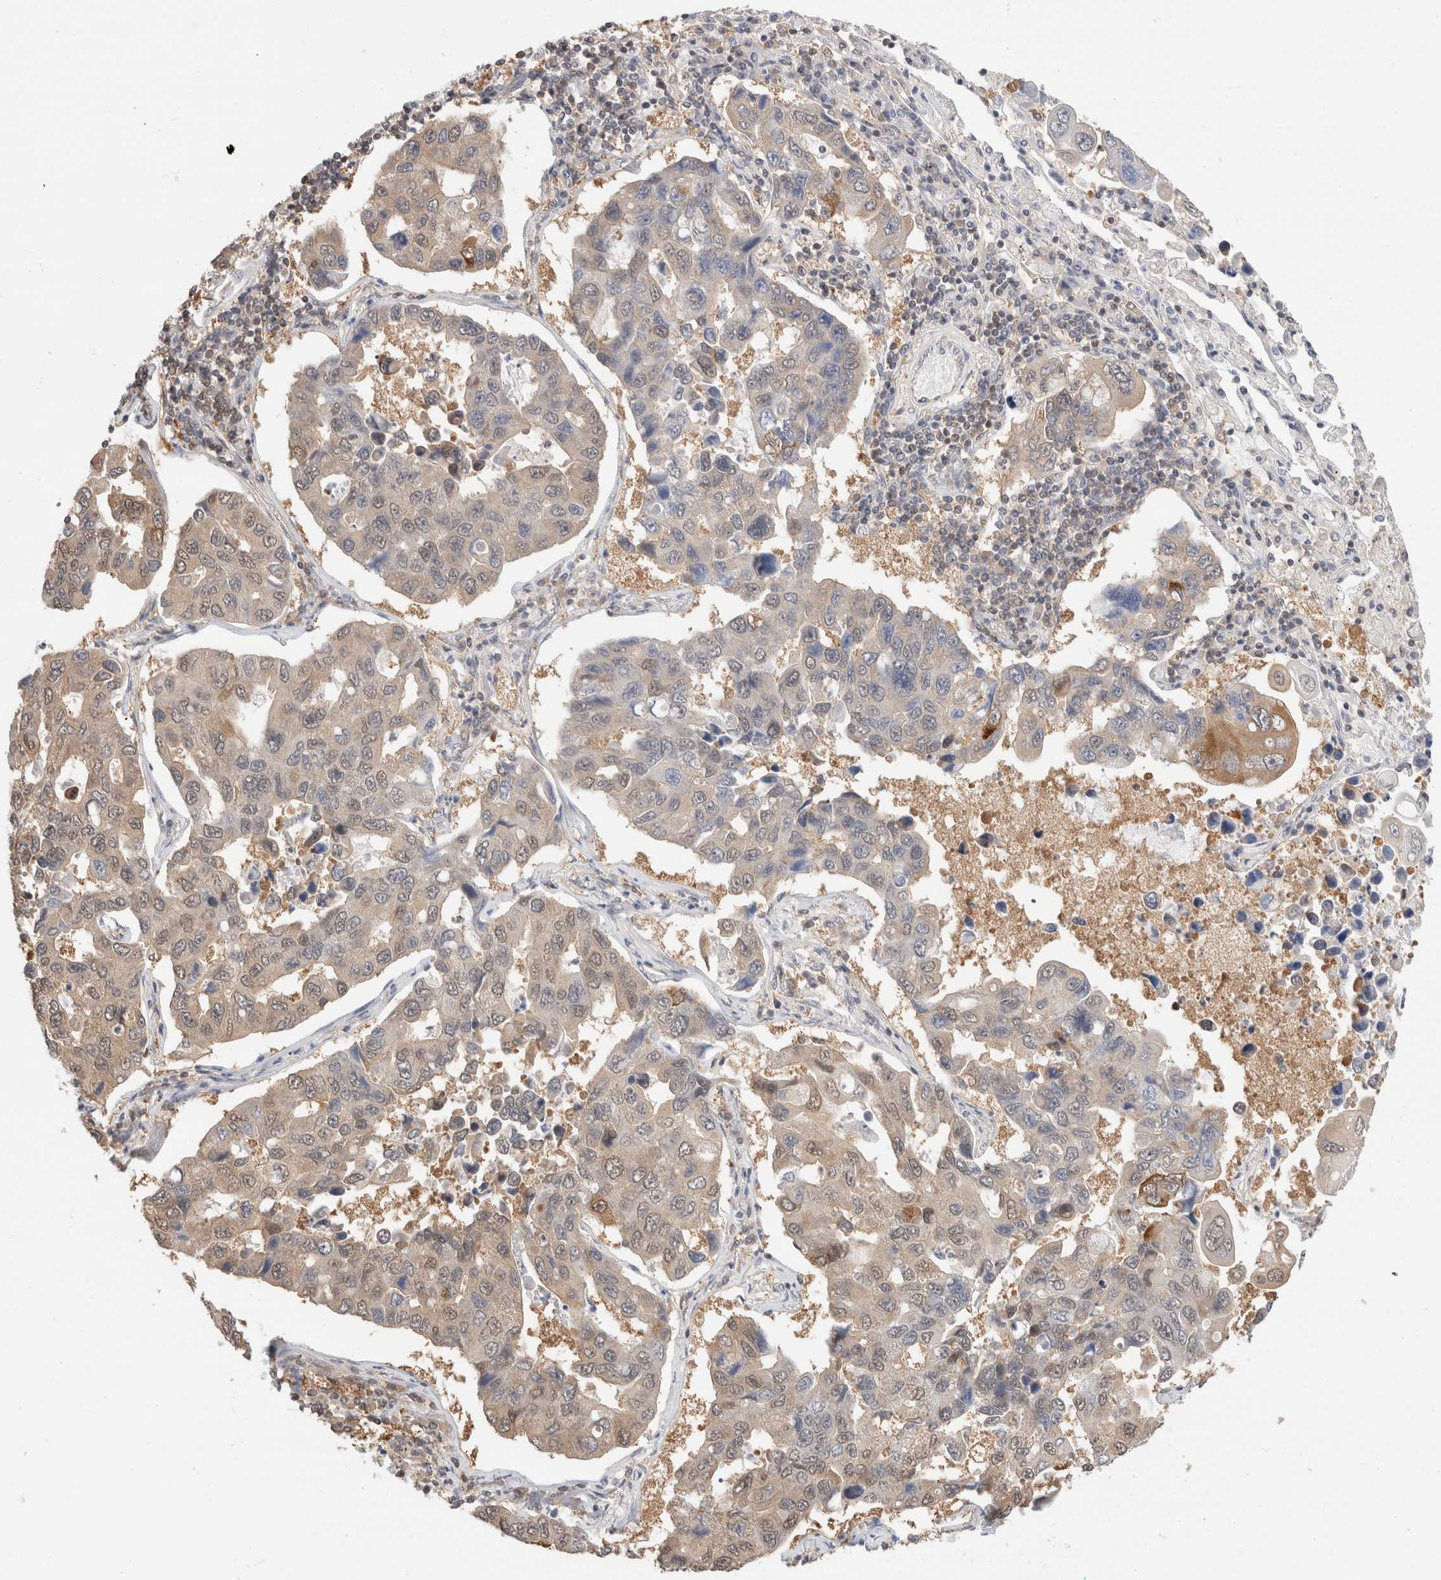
{"staining": {"intensity": "weak", "quantity": "25%-75%", "location": "cytoplasmic/membranous,nuclear"}, "tissue": "lung cancer", "cell_type": "Tumor cells", "image_type": "cancer", "snomed": [{"axis": "morphology", "description": "Adenocarcinoma, NOS"}, {"axis": "topography", "description": "Lung"}], "caption": "A high-resolution photomicrograph shows immunohistochemistry staining of adenocarcinoma (lung), which shows weak cytoplasmic/membranous and nuclear expression in about 25%-75% of tumor cells. Immunohistochemistry (ihc) stains the protein in brown and the nuclei are stained blue.", "gene": "C17orf97", "patient": {"sex": "male", "age": 64}}